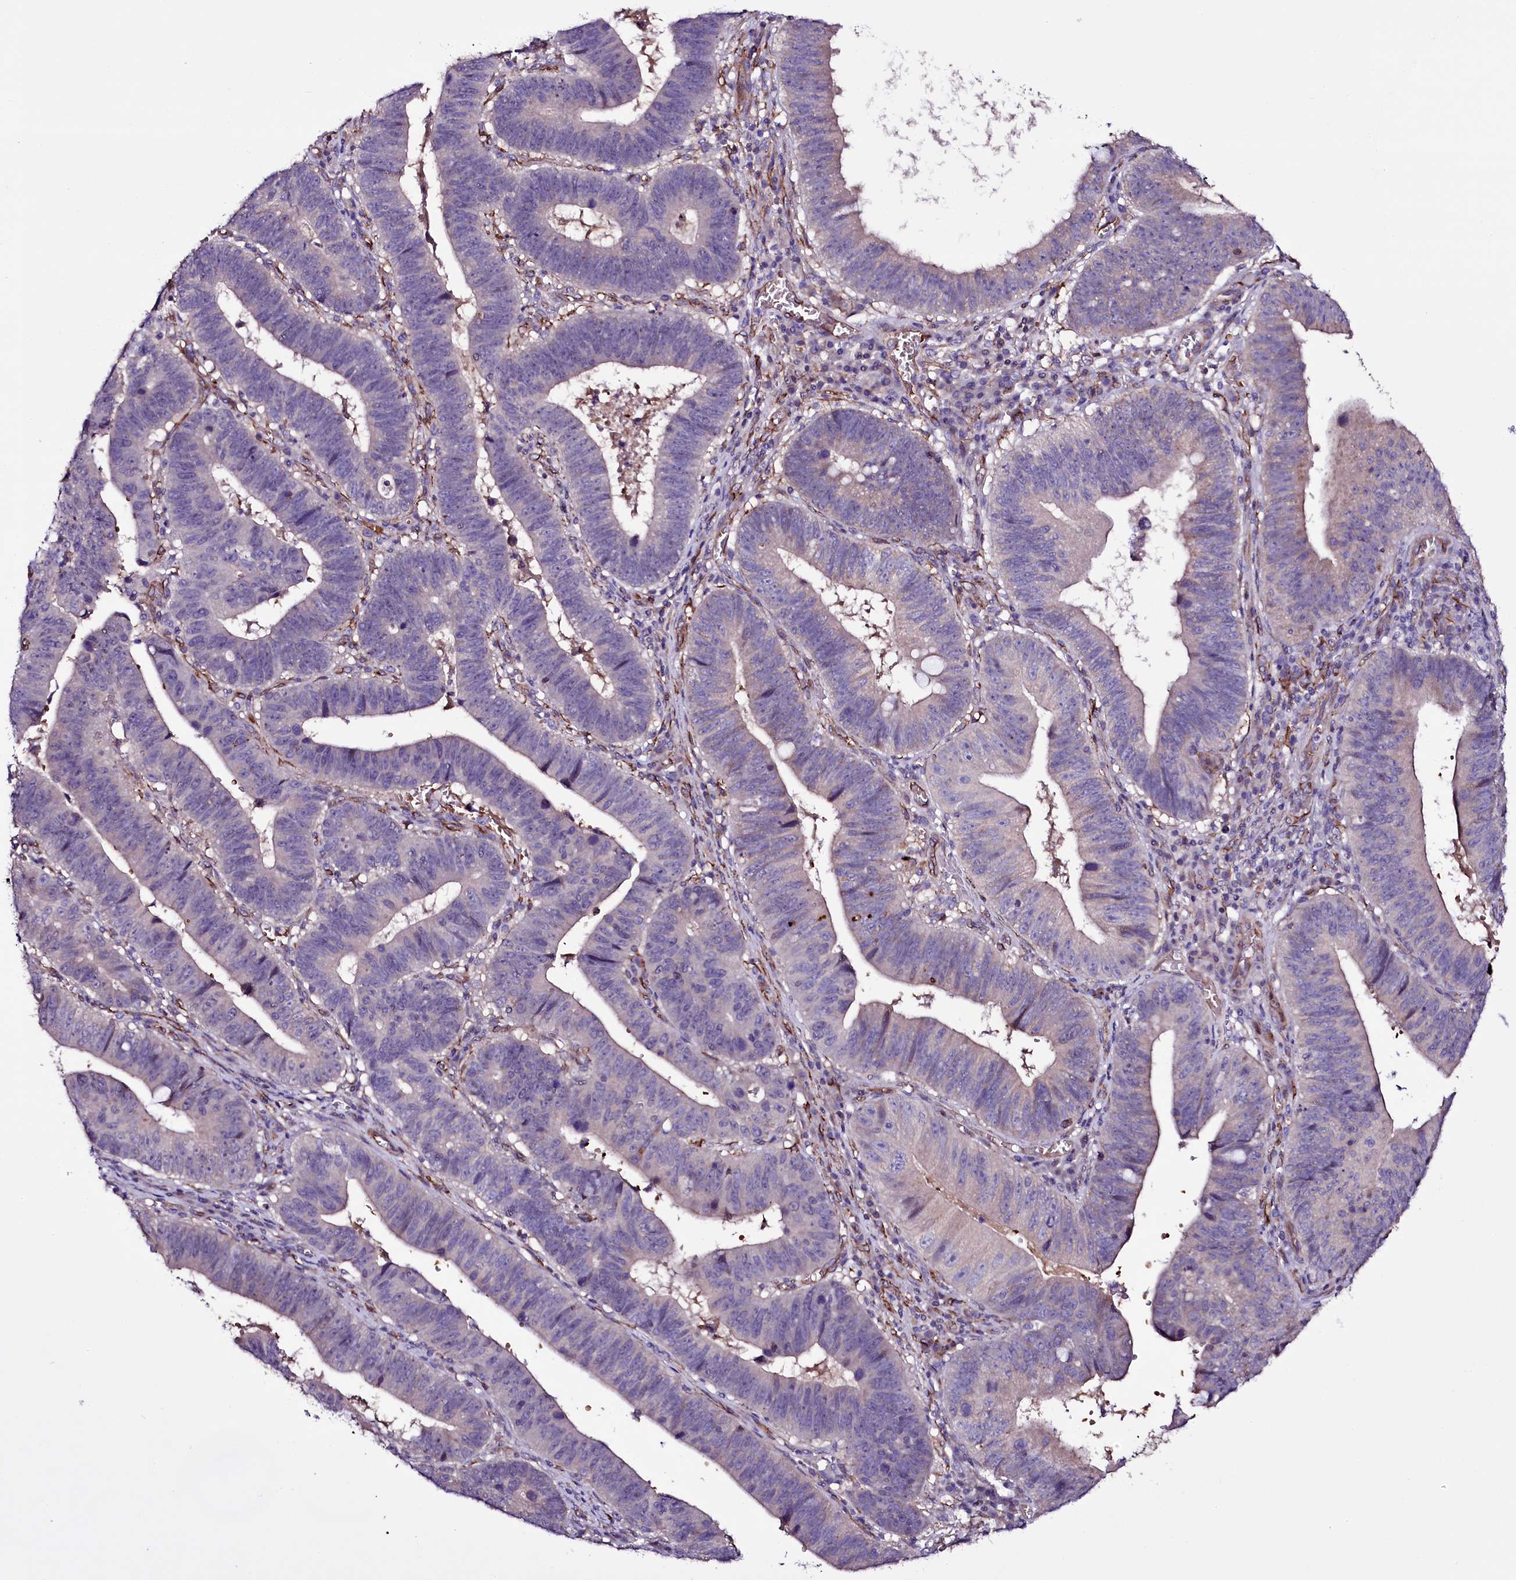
{"staining": {"intensity": "negative", "quantity": "none", "location": "none"}, "tissue": "stomach cancer", "cell_type": "Tumor cells", "image_type": "cancer", "snomed": [{"axis": "morphology", "description": "Adenocarcinoma, NOS"}, {"axis": "topography", "description": "Stomach"}], "caption": "A high-resolution photomicrograph shows immunohistochemistry staining of stomach cancer (adenocarcinoma), which shows no significant expression in tumor cells.", "gene": "MEX3C", "patient": {"sex": "male", "age": 59}}